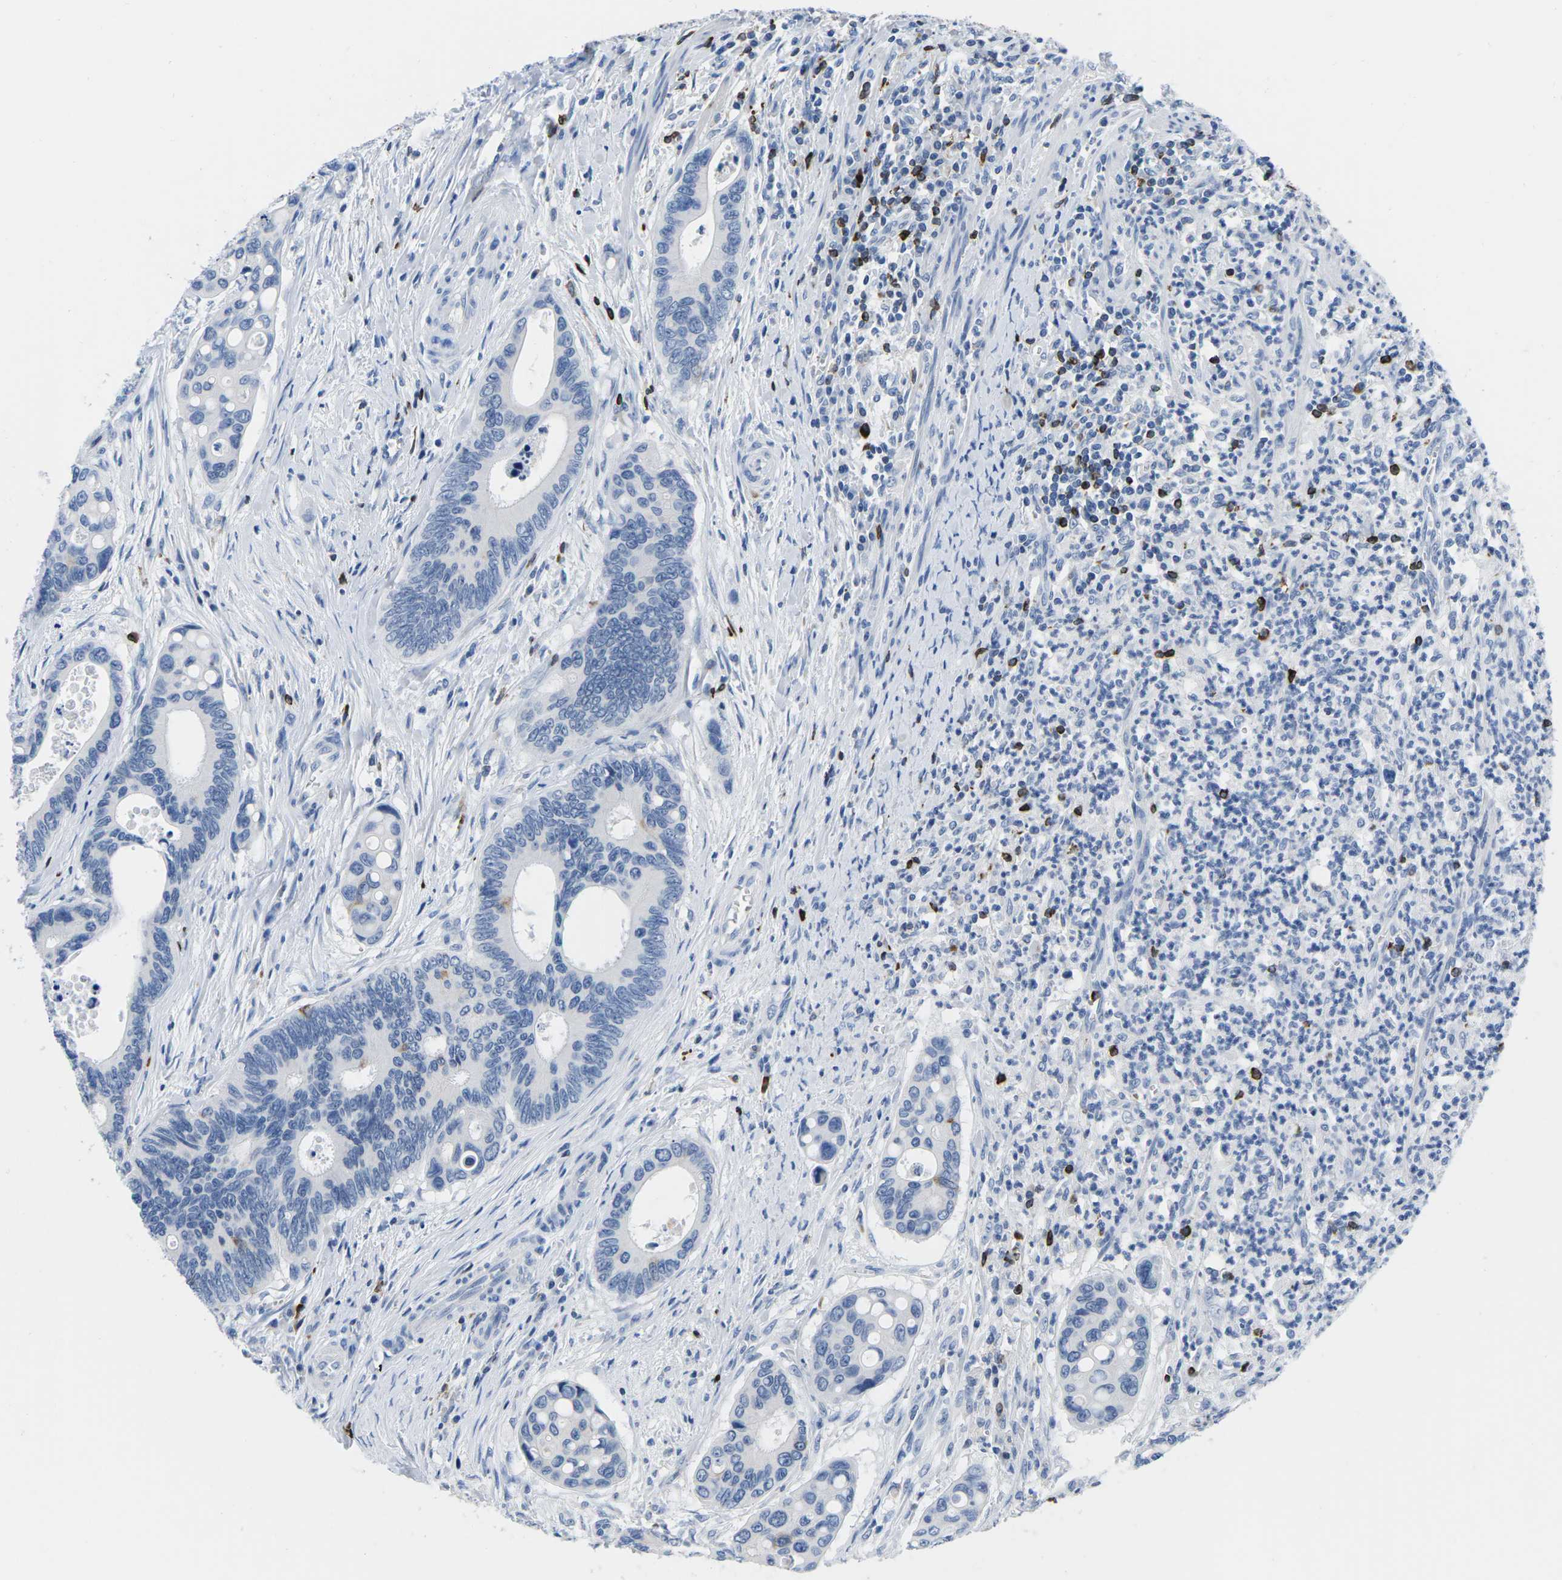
{"staining": {"intensity": "negative", "quantity": "none", "location": "none"}, "tissue": "colorectal cancer", "cell_type": "Tumor cells", "image_type": "cancer", "snomed": [{"axis": "morphology", "description": "Inflammation, NOS"}, {"axis": "morphology", "description": "Adenocarcinoma, NOS"}, {"axis": "topography", "description": "Colon"}], "caption": "This micrograph is of colorectal adenocarcinoma stained with immunohistochemistry to label a protein in brown with the nuclei are counter-stained blue. There is no expression in tumor cells.", "gene": "CTSW", "patient": {"sex": "male", "age": 72}}